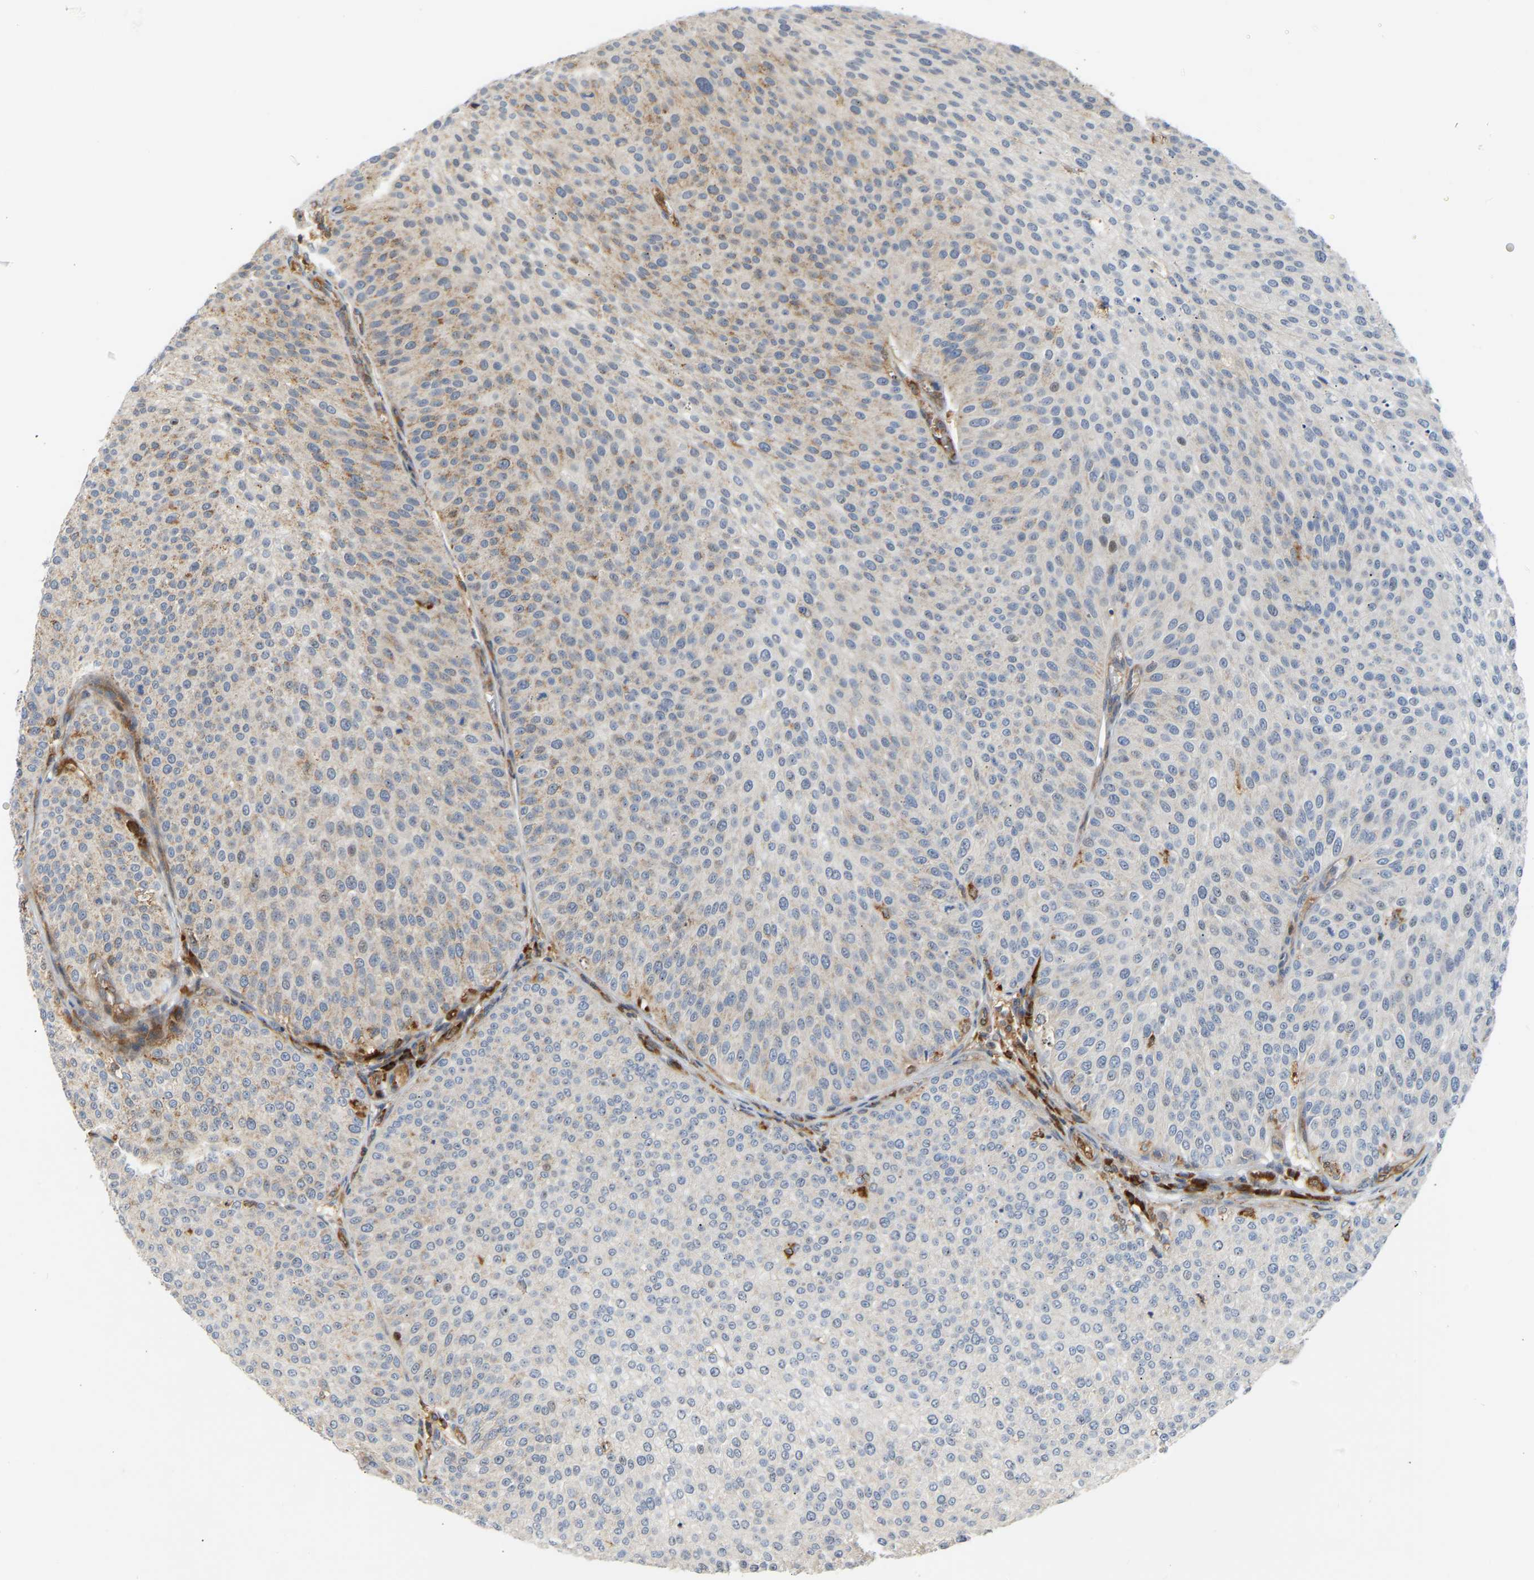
{"staining": {"intensity": "weak", "quantity": "<25%", "location": "cytoplasmic/membranous"}, "tissue": "urothelial cancer", "cell_type": "Tumor cells", "image_type": "cancer", "snomed": [{"axis": "morphology", "description": "Urothelial carcinoma, Low grade"}, {"axis": "topography", "description": "Smooth muscle"}, {"axis": "topography", "description": "Urinary bladder"}], "caption": "Urothelial cancer was stained to show a protein in brown. There is no significant expression in tumor cells.", "gene": "PLCG2", "patient": {"sex": "male", "age": 60}}